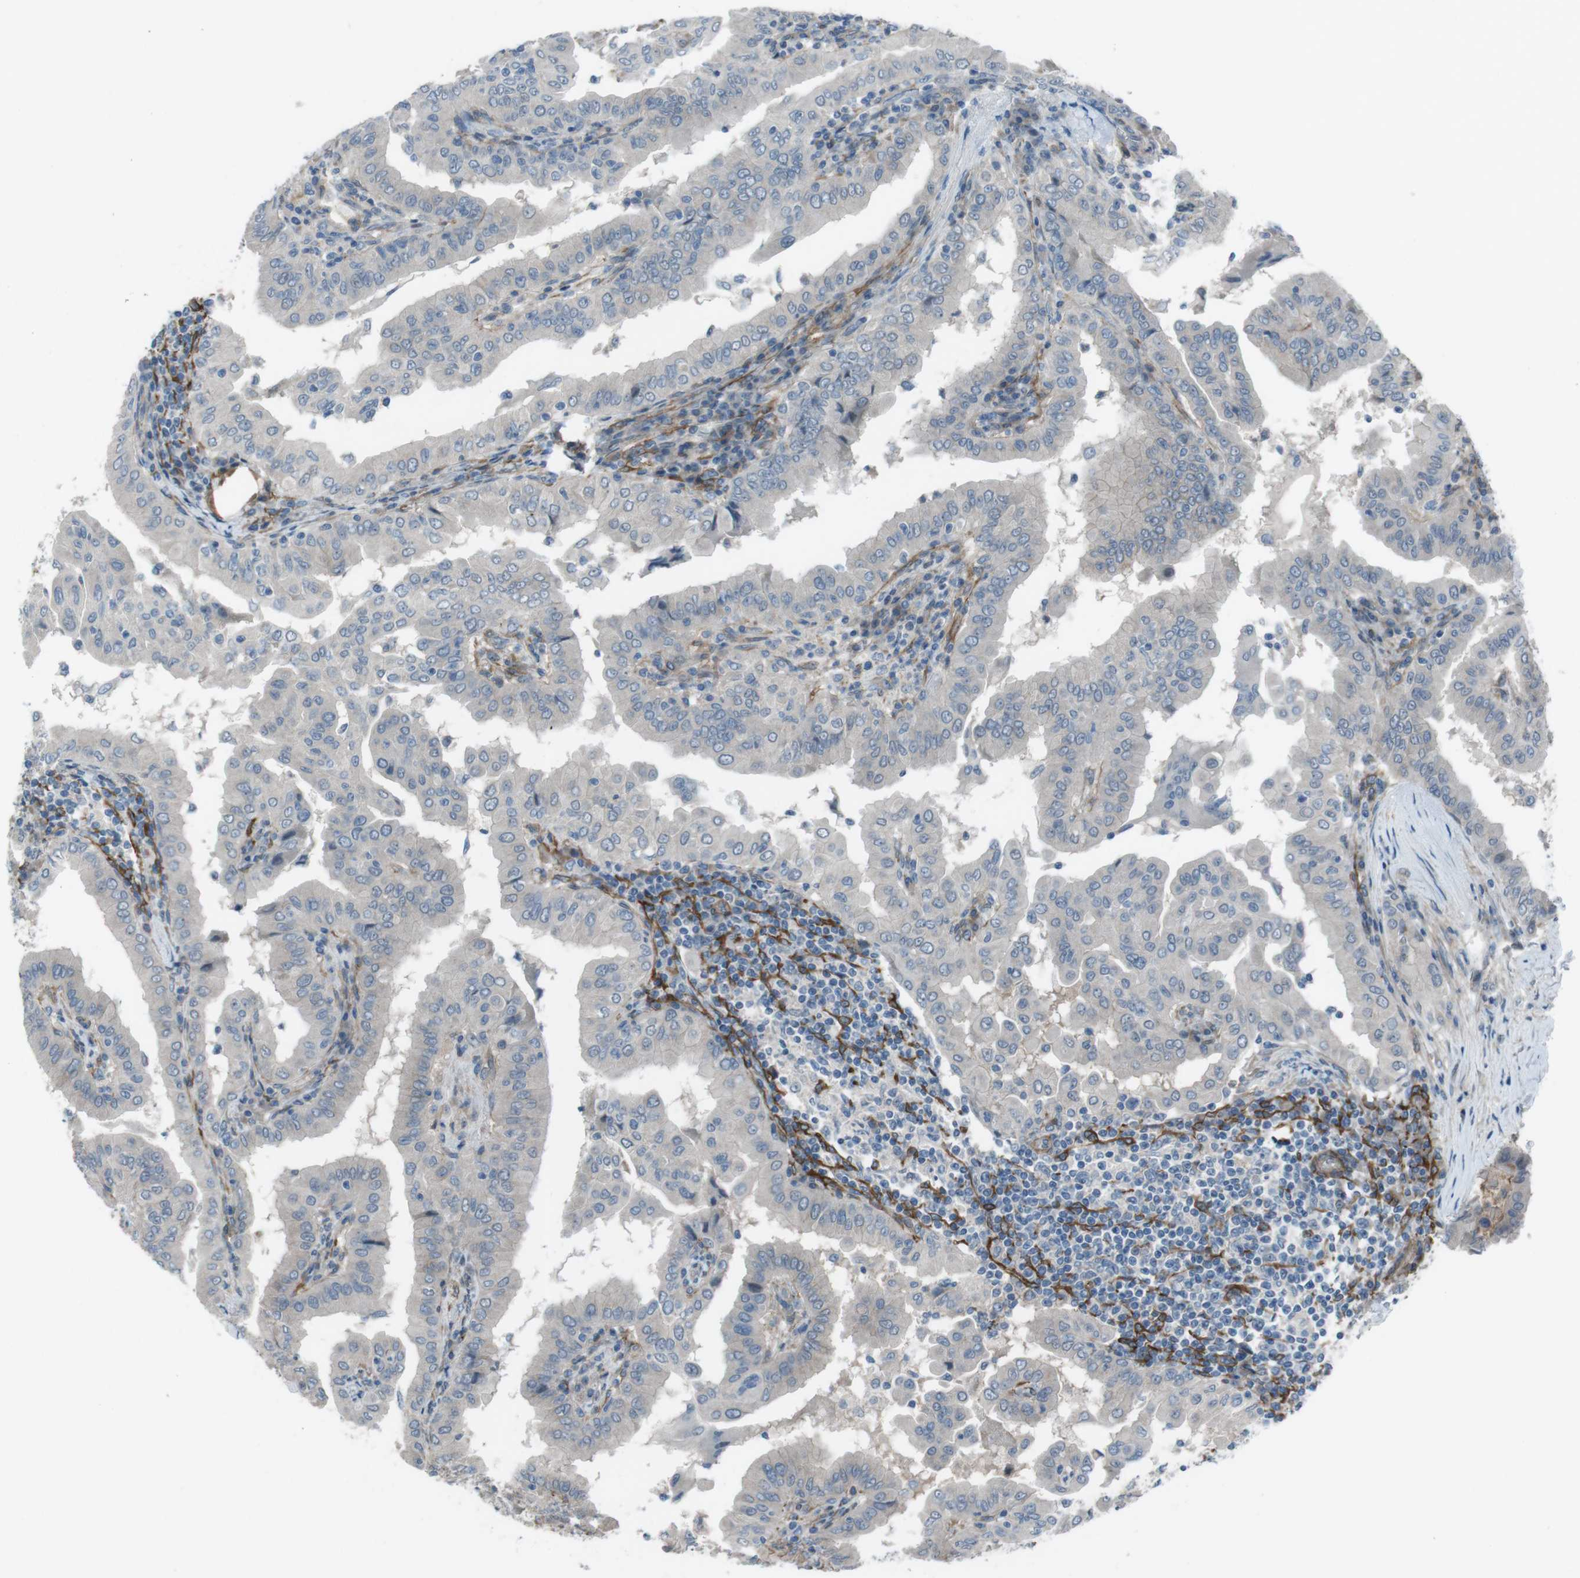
{"staining": {"intensity": "negative", "quantity": "none", "location": "none"}, "tissue": "thyroid cancer", "cell_type": "Tumor cells", "image_type": "cancer", "snomed": [{"axis": "morphology", "description": "Papillary adenocarcinoma, NOS"}, {"axis": "topography", "description": "Thyroid gland"}], "caption": "The micrograph reveals no staining of tumor cells in thyroid papillary adenocarcinoma.", "gene": "ANK2", "patient": {"sex": "male", "age": 33}}